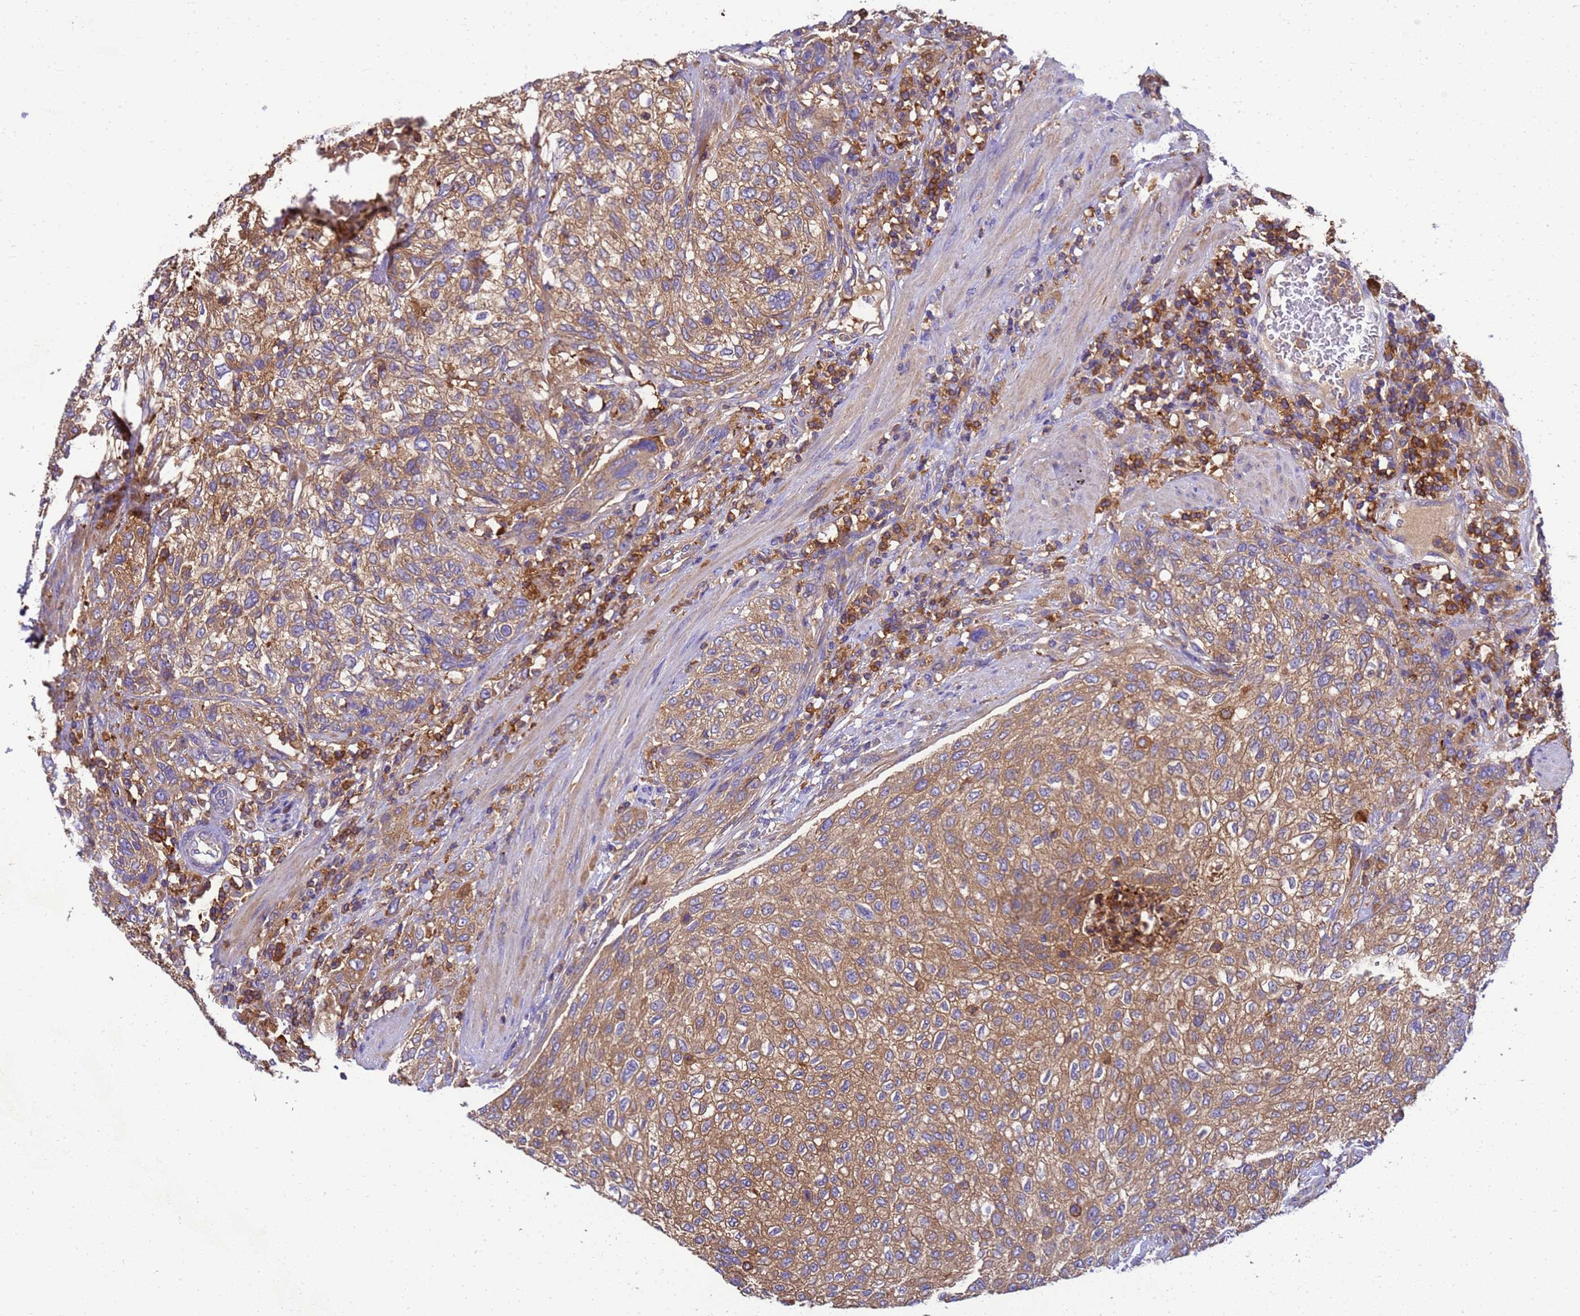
{"staining": {"intensity": "moderate", "quantity": ">75%", "location": "cytoplasmic/membranous"}, "tissue": "urothelial cancer", "cell_type": "Tumor cells", "image_type": "cancer", "snomed": [{"axis": "morphology", "description": "Urothelial carcinoma, High grade"}, {"axis": "topography", "description": "Urinary bladder"}], "caption": "A brown stain highlights moderate cytoplasmic/membranous positivity of a protein in human high-grade urothelial carcinoma tumor cells. (brown staining indicates protein expression, while blue staining denotes nuclei).", "gene": "ZNF235", "patient": {"sex": "male", "age": 35}}